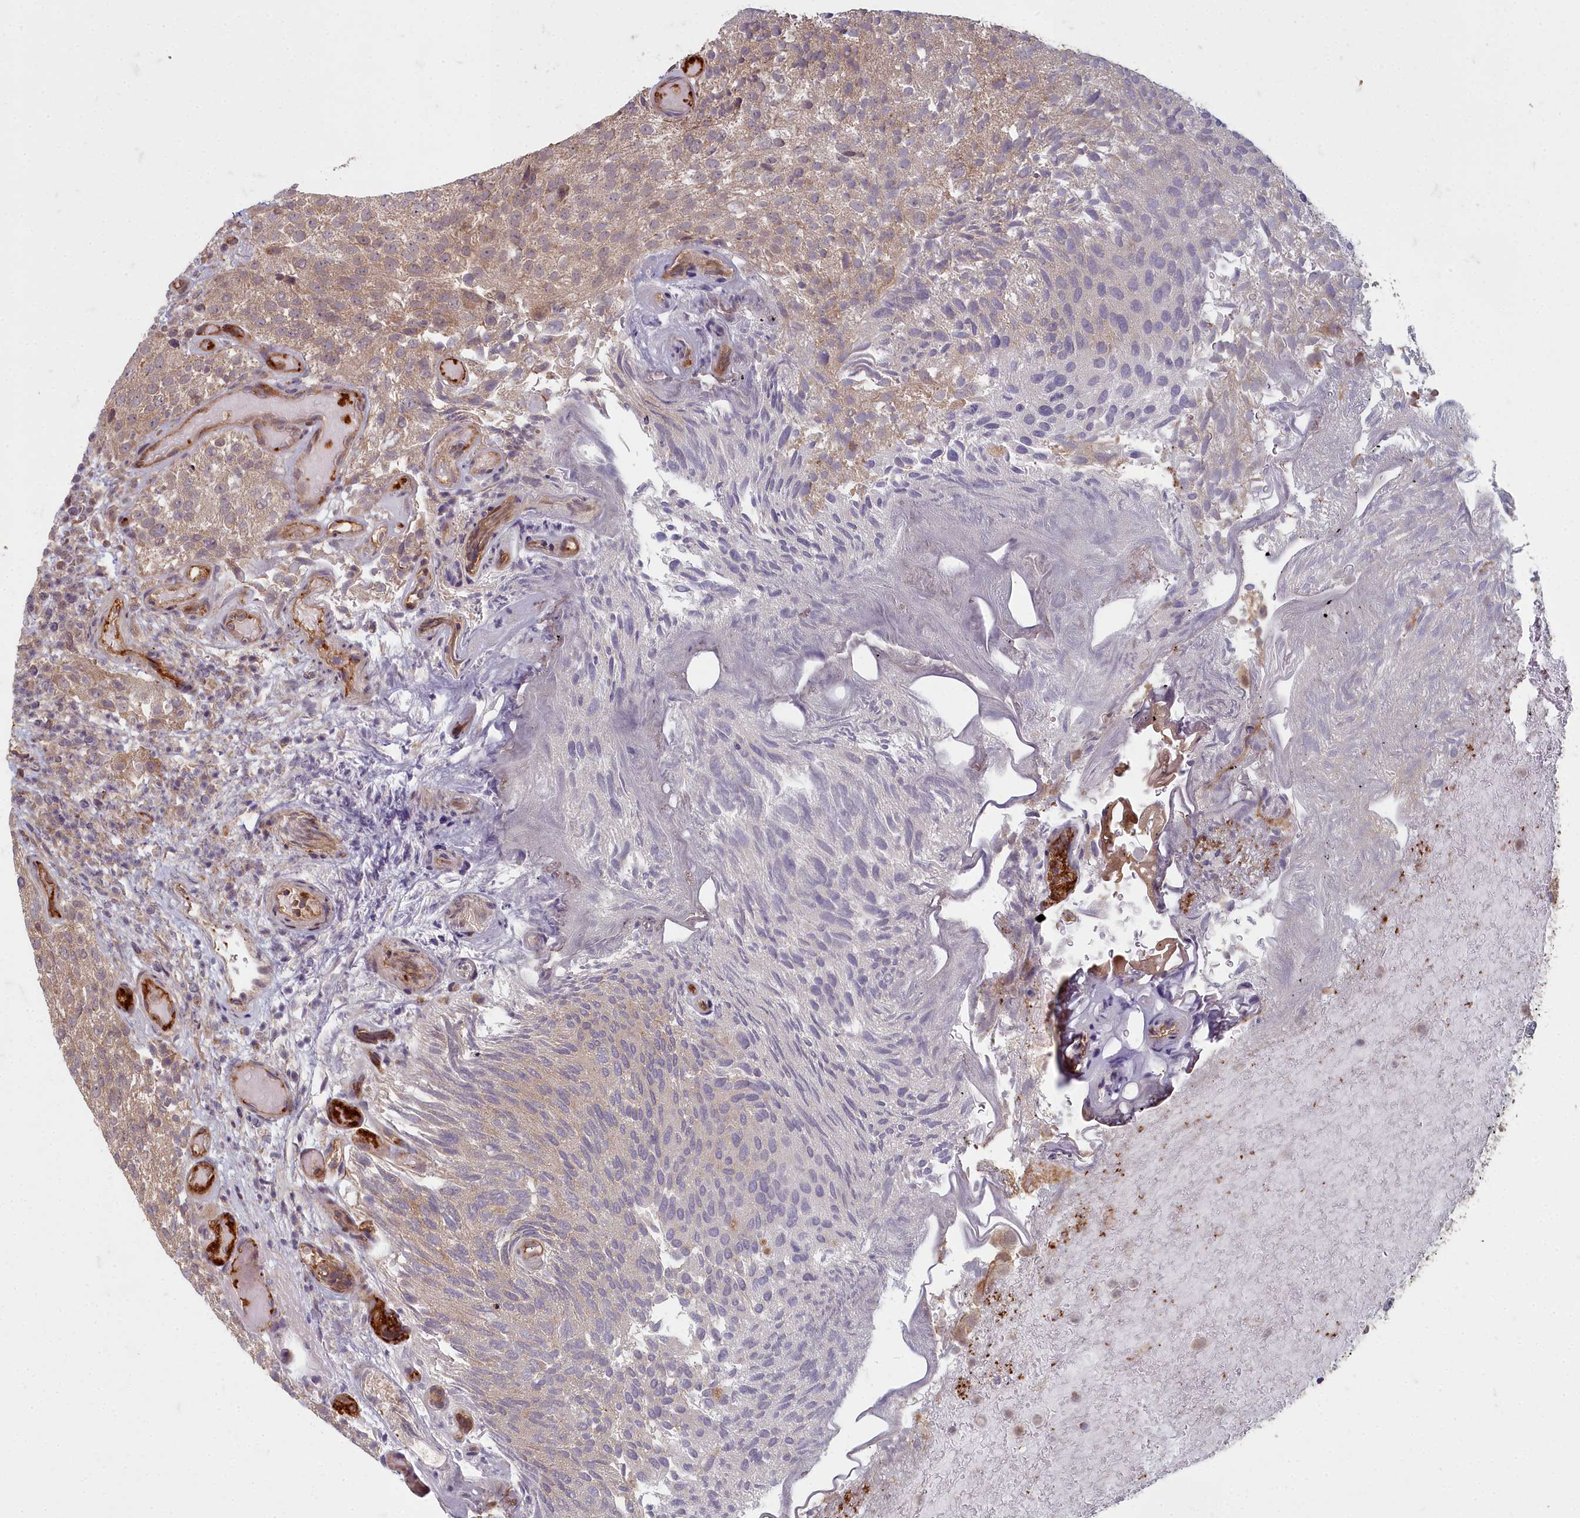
{"staining": {"intensity": "weak", "quantity": ">75%", "location": "cytoplasmic/membranous"}, "tissue": "urothelial cancer", "cell_type": "Tumor cells", "image_type": "cancer", "snomed": [{"axis": "morphology", "description": "Urothelial carcinoma, Low grade"}, {"axis": "topography", "description": "Urinary bladder"}], "caption": "Immunohistochemistry of human urothelial carcinoma (low-grade) shows low levels of weak cytoplasmic/membranous expression in about >75% of tumor cells. (DAB = brown stain, brightfield microscopy at high magnification).", "gene": "TSPYL4", "patient": {"sex": "male", "age": 78}}